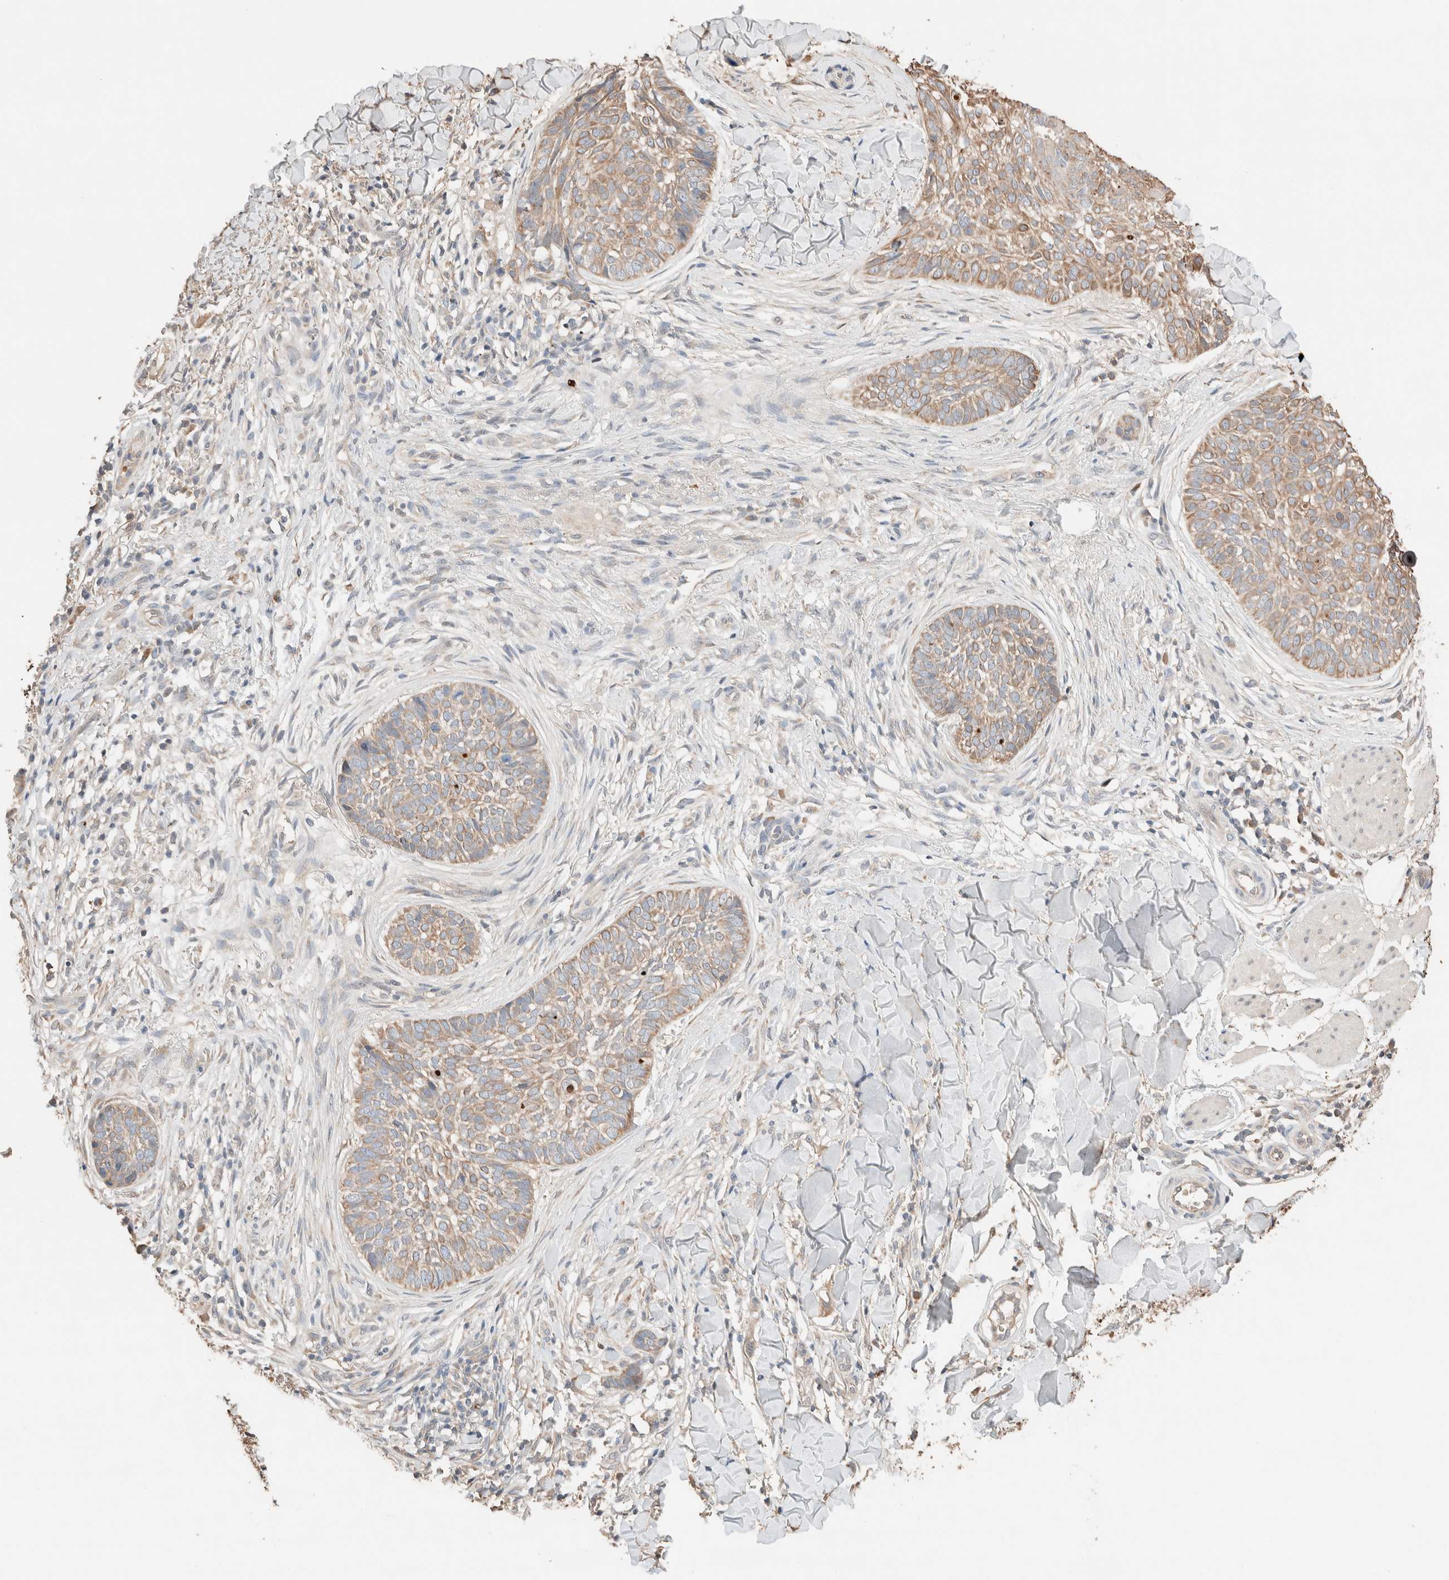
{"staining": {"intensity": "moderate", "quantity": ">75%", "location": "cytoplasmic/membranous"}, "tissue": "skin cancer", "cell_type": "Tumor cells", "image_type": "cancer", "snomed": [{"axis": "morphology", "description": "Normal tissue, NOS"}, {"axis": "morphology", "description": "Basal cell carcinoma"}, {"axis": "topography", "description": "Skin"}], "caption": "Tumor cells show medium levels of moderate cytoplasmic/membranous positivity in about >75% of cells in skin cancer (basal cell carcinoma).", "gene": "TUBD1", "patient": {"sex": "male", "age": 67}}